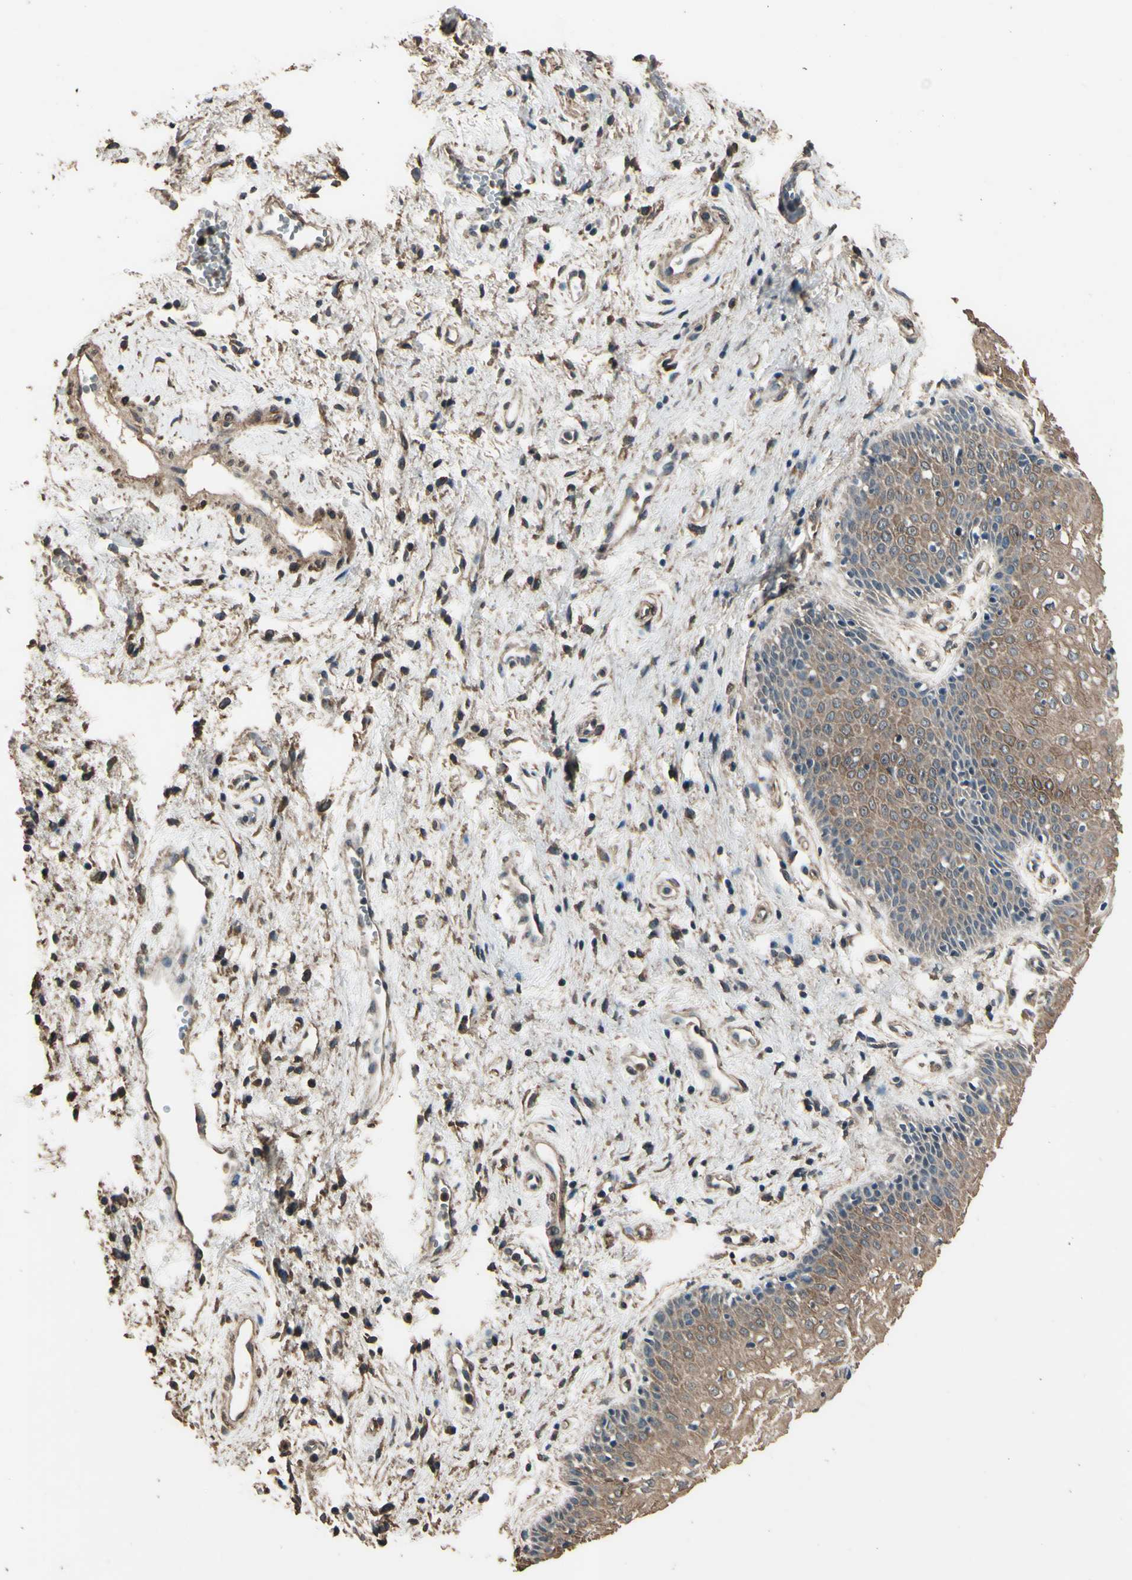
{"staining": {"intensity": "moderate", "quantity": ">75%", "location": "cytoplasmic/membranous"}, "tissue": "vagina", "cell_type": "Squamous epithelial cells", "image_type": "normal", "snomed": [{"axis": "morphology", "description": "Normal tissue, NOS"}, {"axis": "topography", "description": "Vagina"}], "caption": "Immunohistochemistry (IHC) staining of benign vagina, which displays medium levels of moderate cytoplasmic/membranous positivity in approximately >75% of squamous epithelial cells indicating moderate cytoplasmic/membranous protein positivity. The staining was performed using DAB (brown) for protein detection and nuclei were counterstained in hematoxylin (blue).", "gene": "TSPO", "patient": {"sex": "female", "age": 34}}